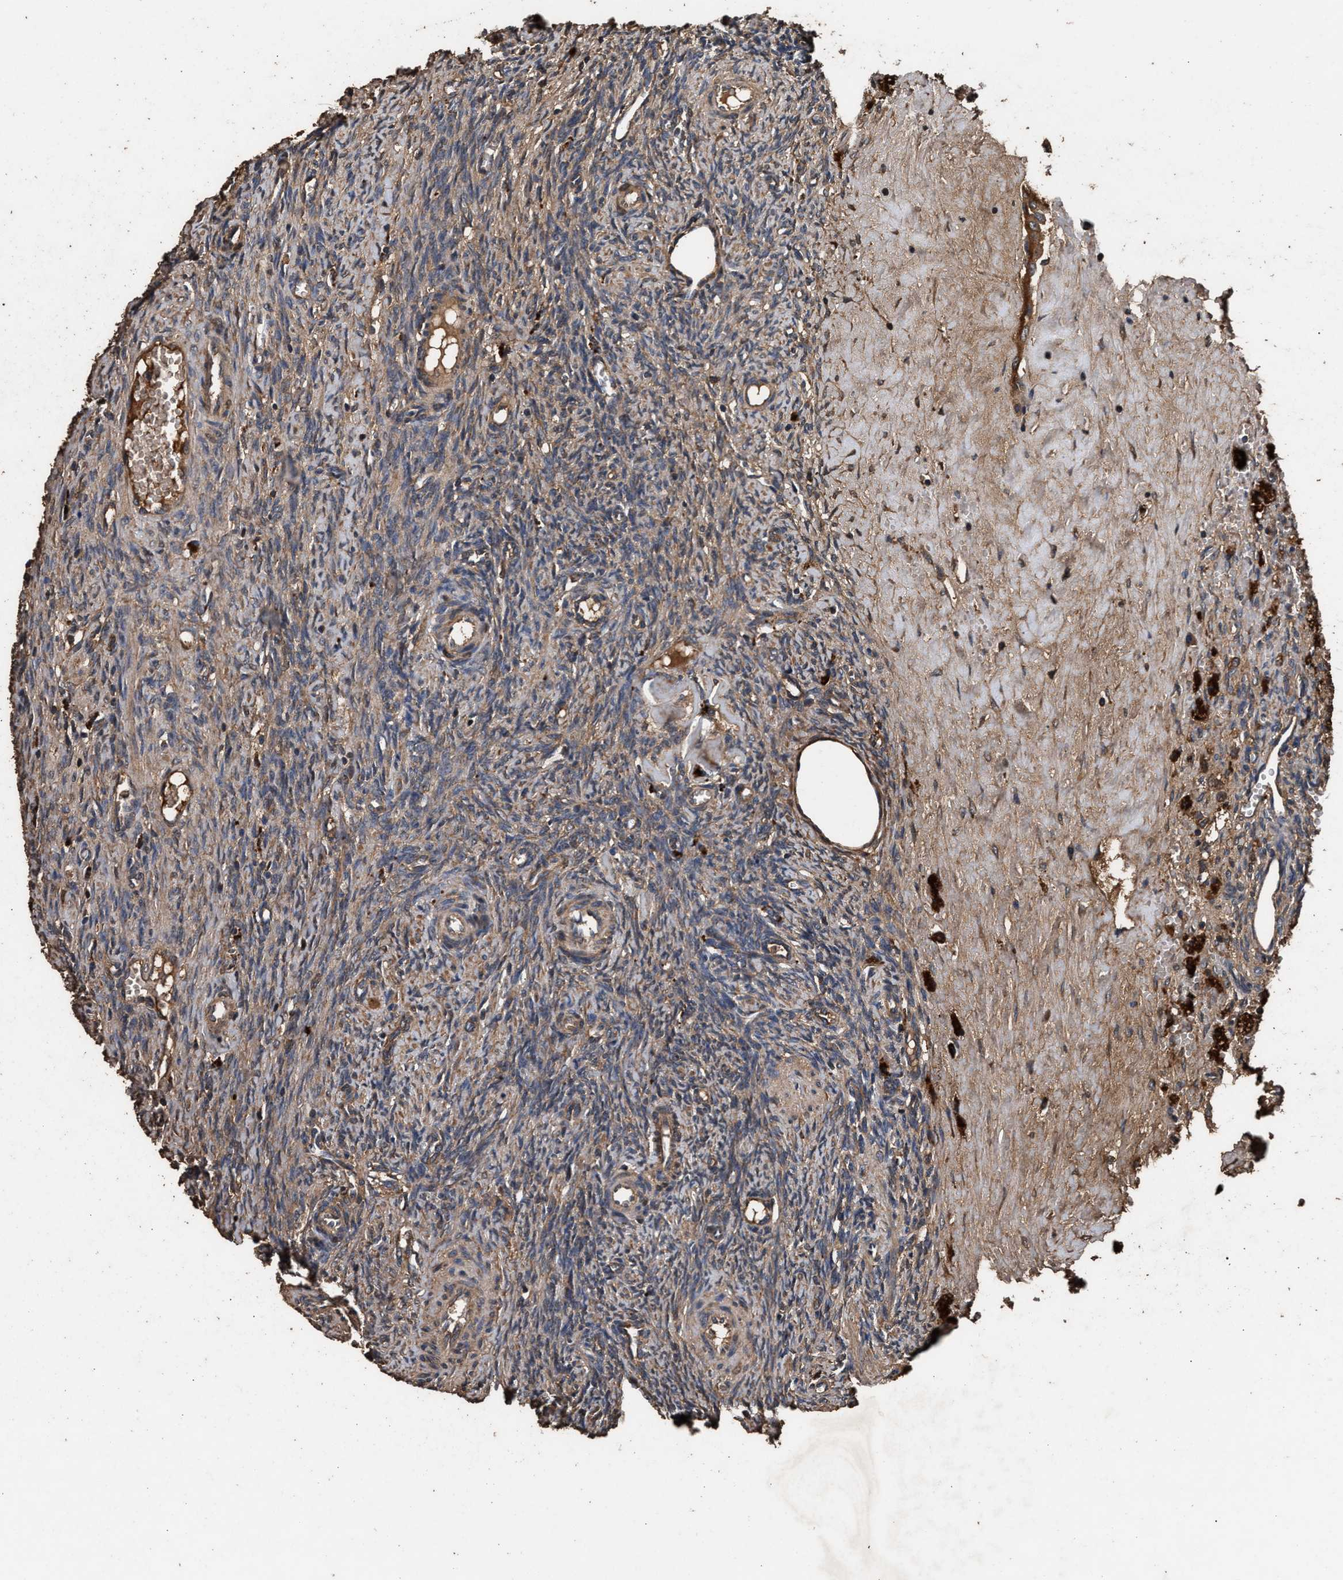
{"staining": {"intensity": "moderate", "quantity": ">75%", "location": "cytoplasmic/membranous"}, "tissue": "ovary", "cell_type": "Follicle cells", "image_type": "normal", "snomed": [{"axis": "morphology", "description": "Normal tissue, NOS"}, {"axis": "topography", "description": "Ovary"}], "caption": "A high-resolution image shows immunohistochemistry (IHC) staining of unremarkable ovary, which displays moderate cytoplasmic/membranous staining in about >75% of follicle cells. Ihc stains the protein in brown and the nuclei are stained blue.", "gene": "ENSG00000286112", "patient": {"sex": "female", "age": 41}}